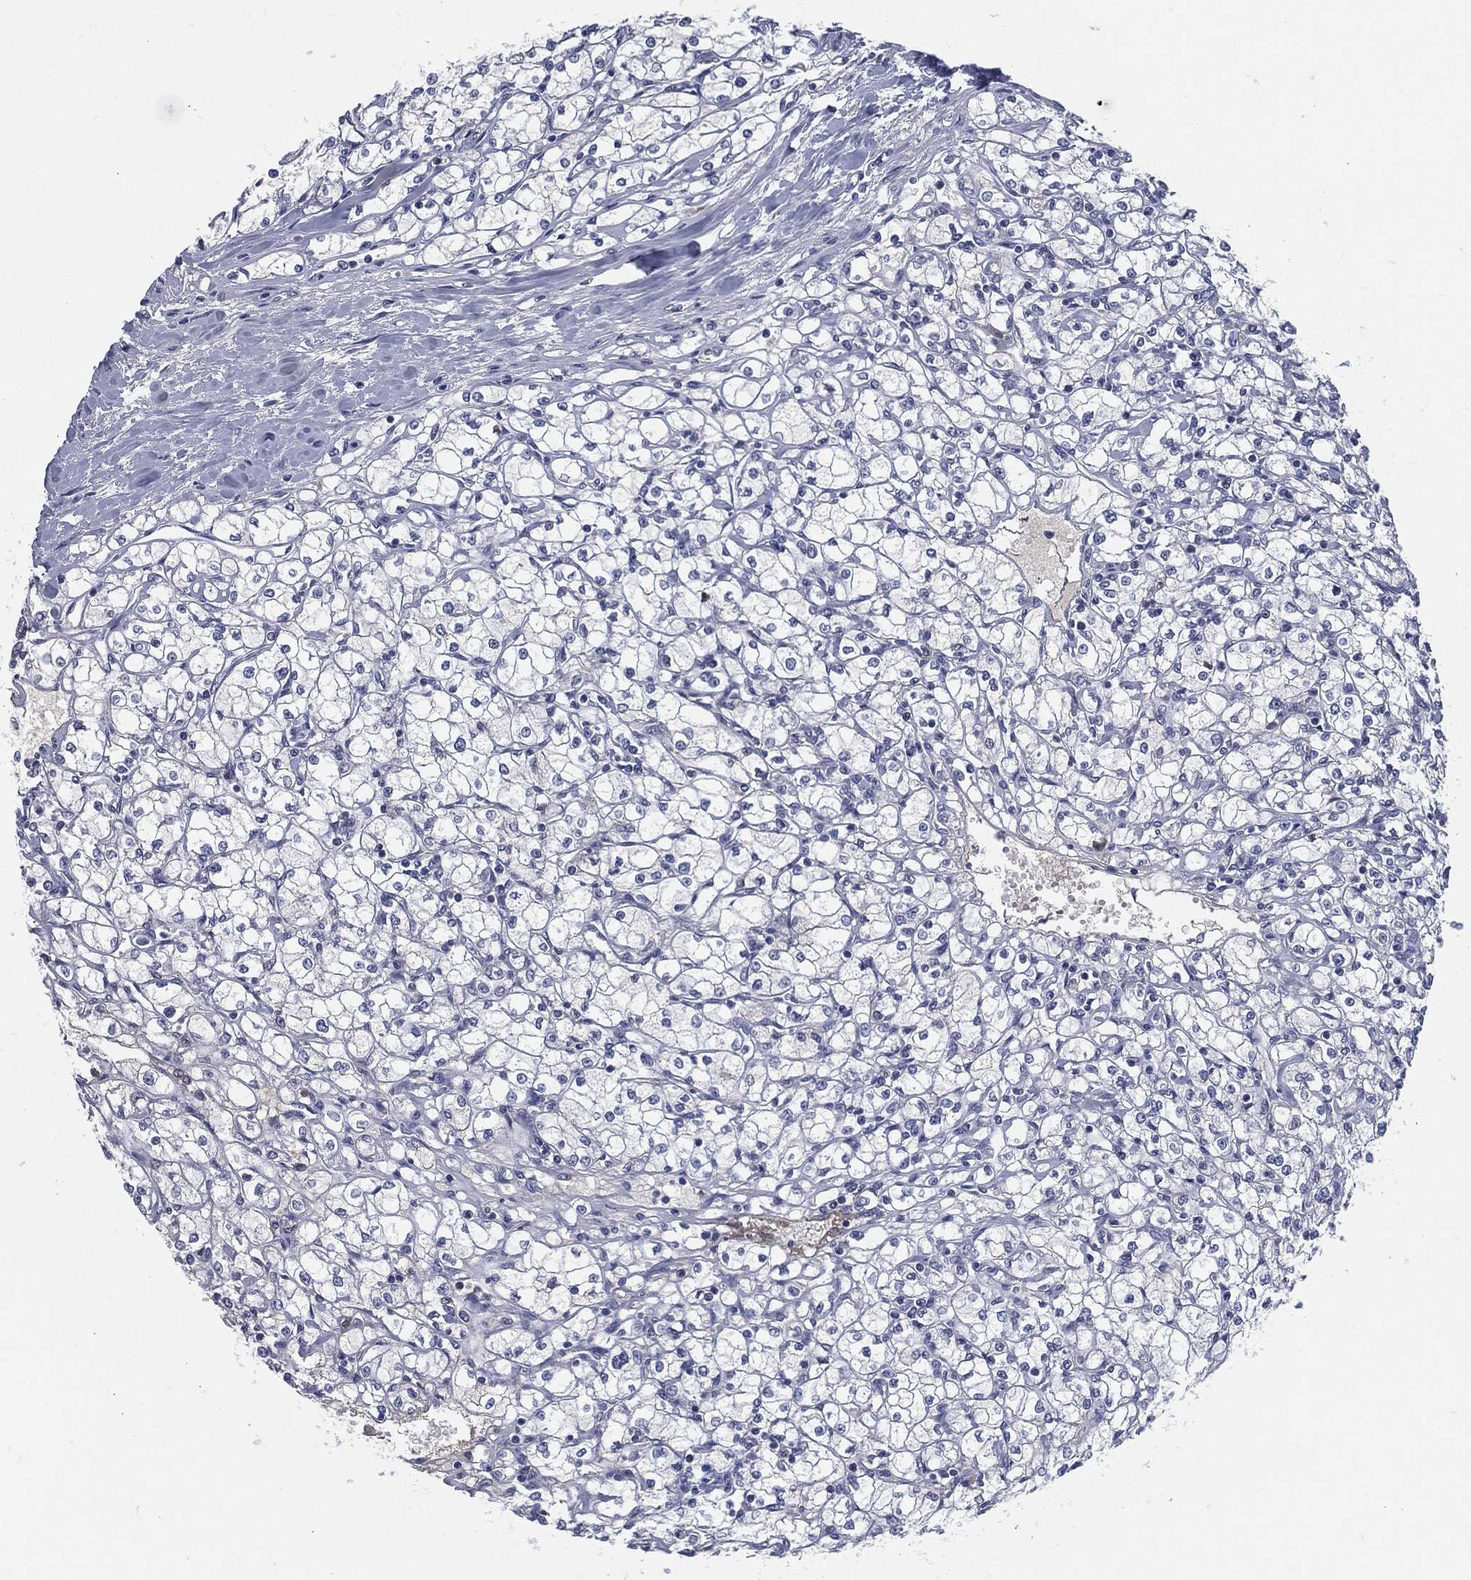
{"staining": {"intensity": "negative", "quantity": "none", "location": "none"}, "tissue": "renal cancer", "cell_type": "Tumor cells", "image_type": "cancer", "snomed": [{"axis": "morphology", "description": "Adenocarcinoma, NOS"}, {"axis": "topography", "description": "Kidney"}], "caption": "A high-resolution photomicrograph shows immunohistochemistry staining of renal adenocarcinoma, which shows no significant expression in tumor cells. Brightfield microscopy of immunohistochemistry (IHC) stained with DAB (3,3'-diaminobenzidine) (brown) and hematoxylin (blue), captured at high magnification.", "gene": "MST1", "patient": {"sex": "male", "age": 67}}